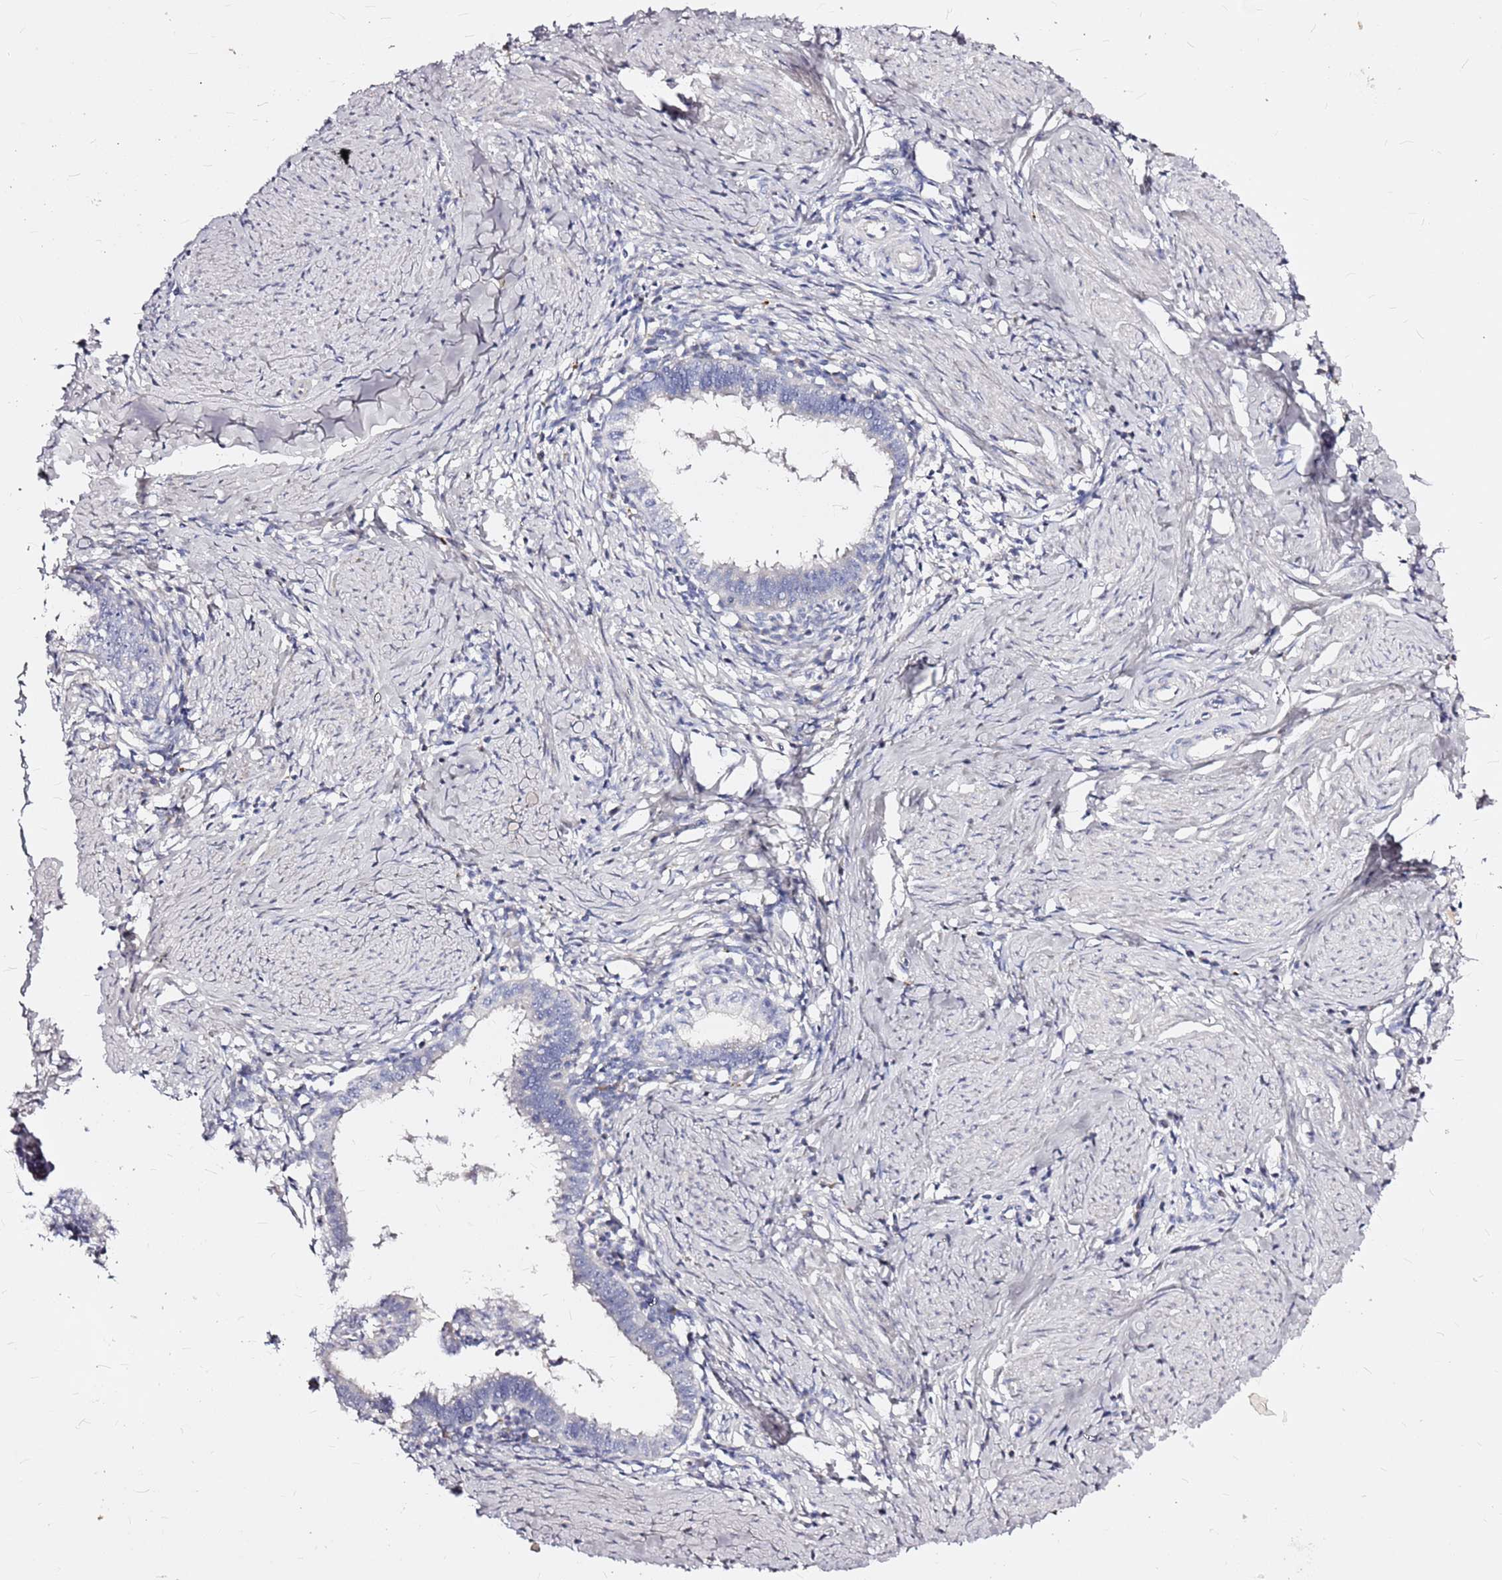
{"staining": {"intensity": "negative", "quantity": "none", "location": "none"}, "tissue": "cervical cancer", "cell_type": "Tumor cells", "image_type": "cancer", "snomed": [{"axis": "morphology", "description": "Adenocarcinoma, NOS"}, {"axis": "topography", "description": "Cervix"}], "caption": "An IHC photomicrograph of adenocarcinoma (cervical) is shown. There is no staining in tumor cells of adenocarcinoma (cervical).", "gene": "CASD1", "patient": {"sex": "female", "age": 36}}